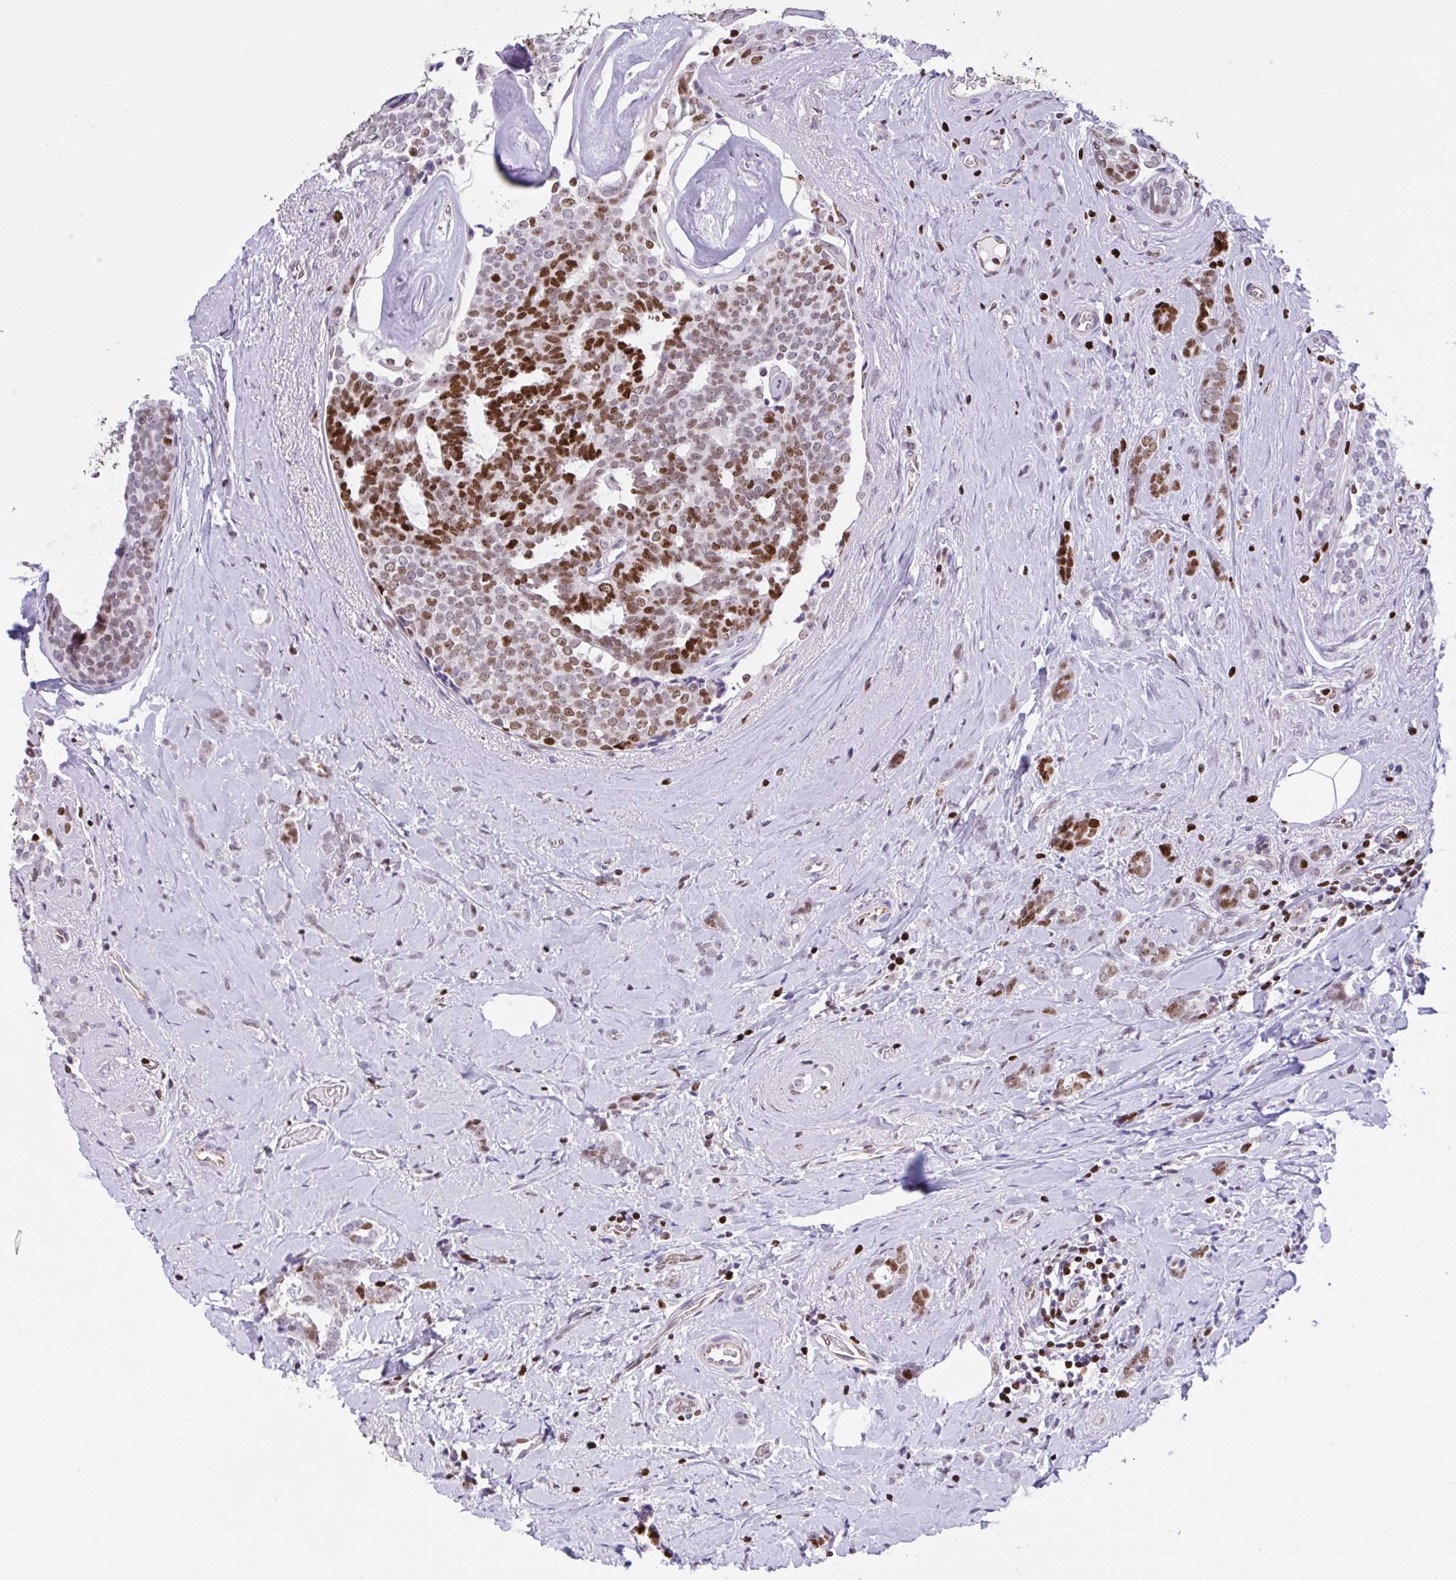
{"staining": {"intensity": "moderate", "quantity": ">75%", "location": "nuclear"}, "tissue": "breast cancer", "cell_type": "Tumor cells", "image_type": "cancer", "snomed": [{"axis": "morphology", "description": "Intraductal carcinoma, in situ"}, {"axis": "morphology", "description": "Duct carcinoma"}, {"axis": "morphology", "description": "Lobular carcinoma, in situ"}, {"axis": "topography", "description": "Breast"}], "caption": "Immunohistochemical staining of breast cancer reveals moderate nuclear protein staining in approximately >75% of tumor cells.", "gene": "HMGB2", "patient": {"sex": "female", "age": 44}}